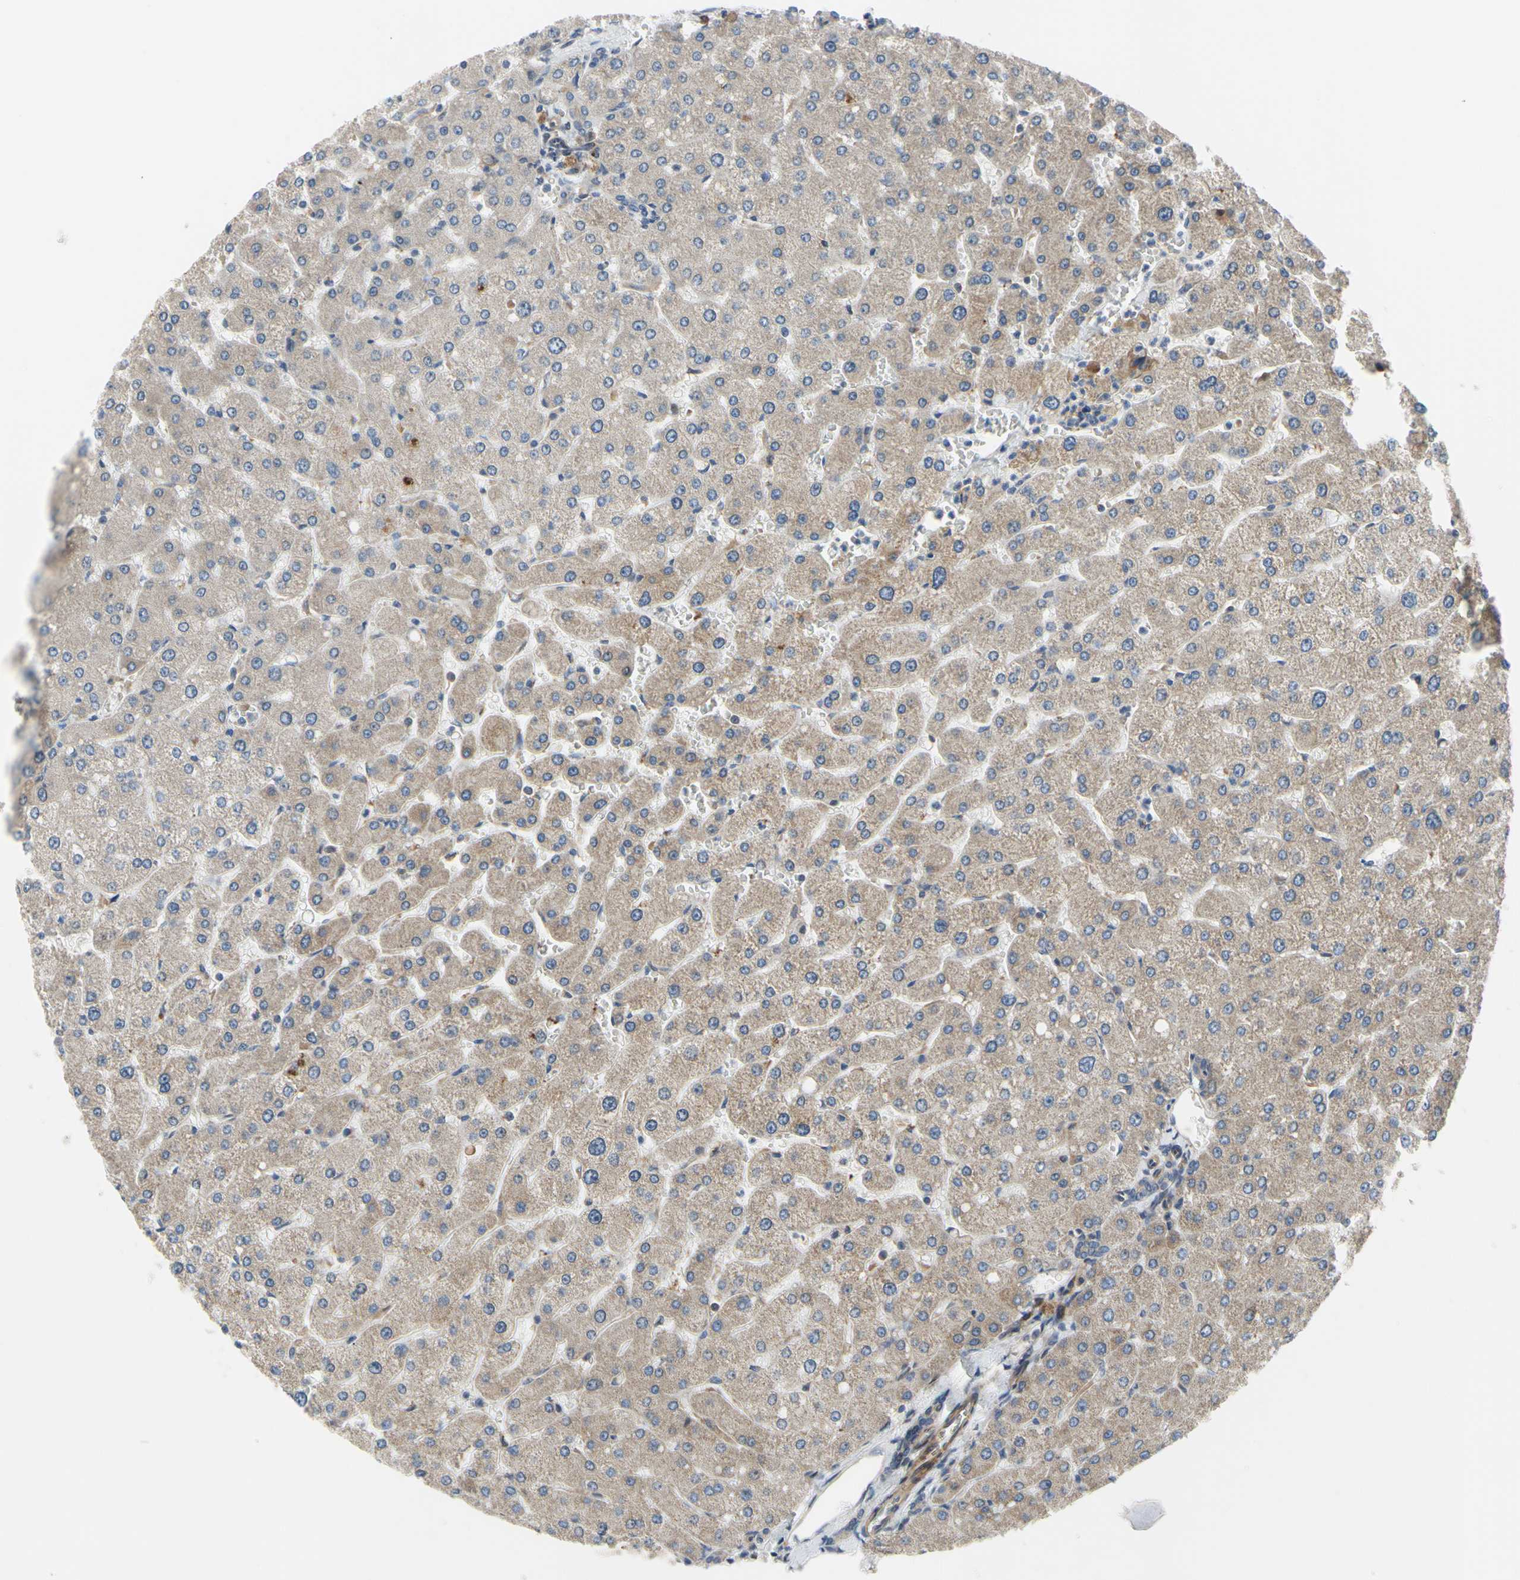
{"staining": {"intensity": "moderate", "quantity": ">75%", "location": "cytoplasmic/membranous"}, "tissue": "liver", "cell_type": "Cholangiocytes", "image_type": "normal", "snomed": [{"axis": "morphology", "description": "Normal tissue, NOS"}, {"axis": "topography", "description": "Liver"}], "caption": "Benign liver was stained to show a protein in brown. There is medium levels of moderate cytoplasmic/membranous positivity in approximately >75% of cholangiocytes. (Stains: DAB in brown, nuclei in blue, Microscopy: brightfield microscopy at high magnification).", "gene": "COMMD9", "patient": {"sex": "male", "age": 55}}